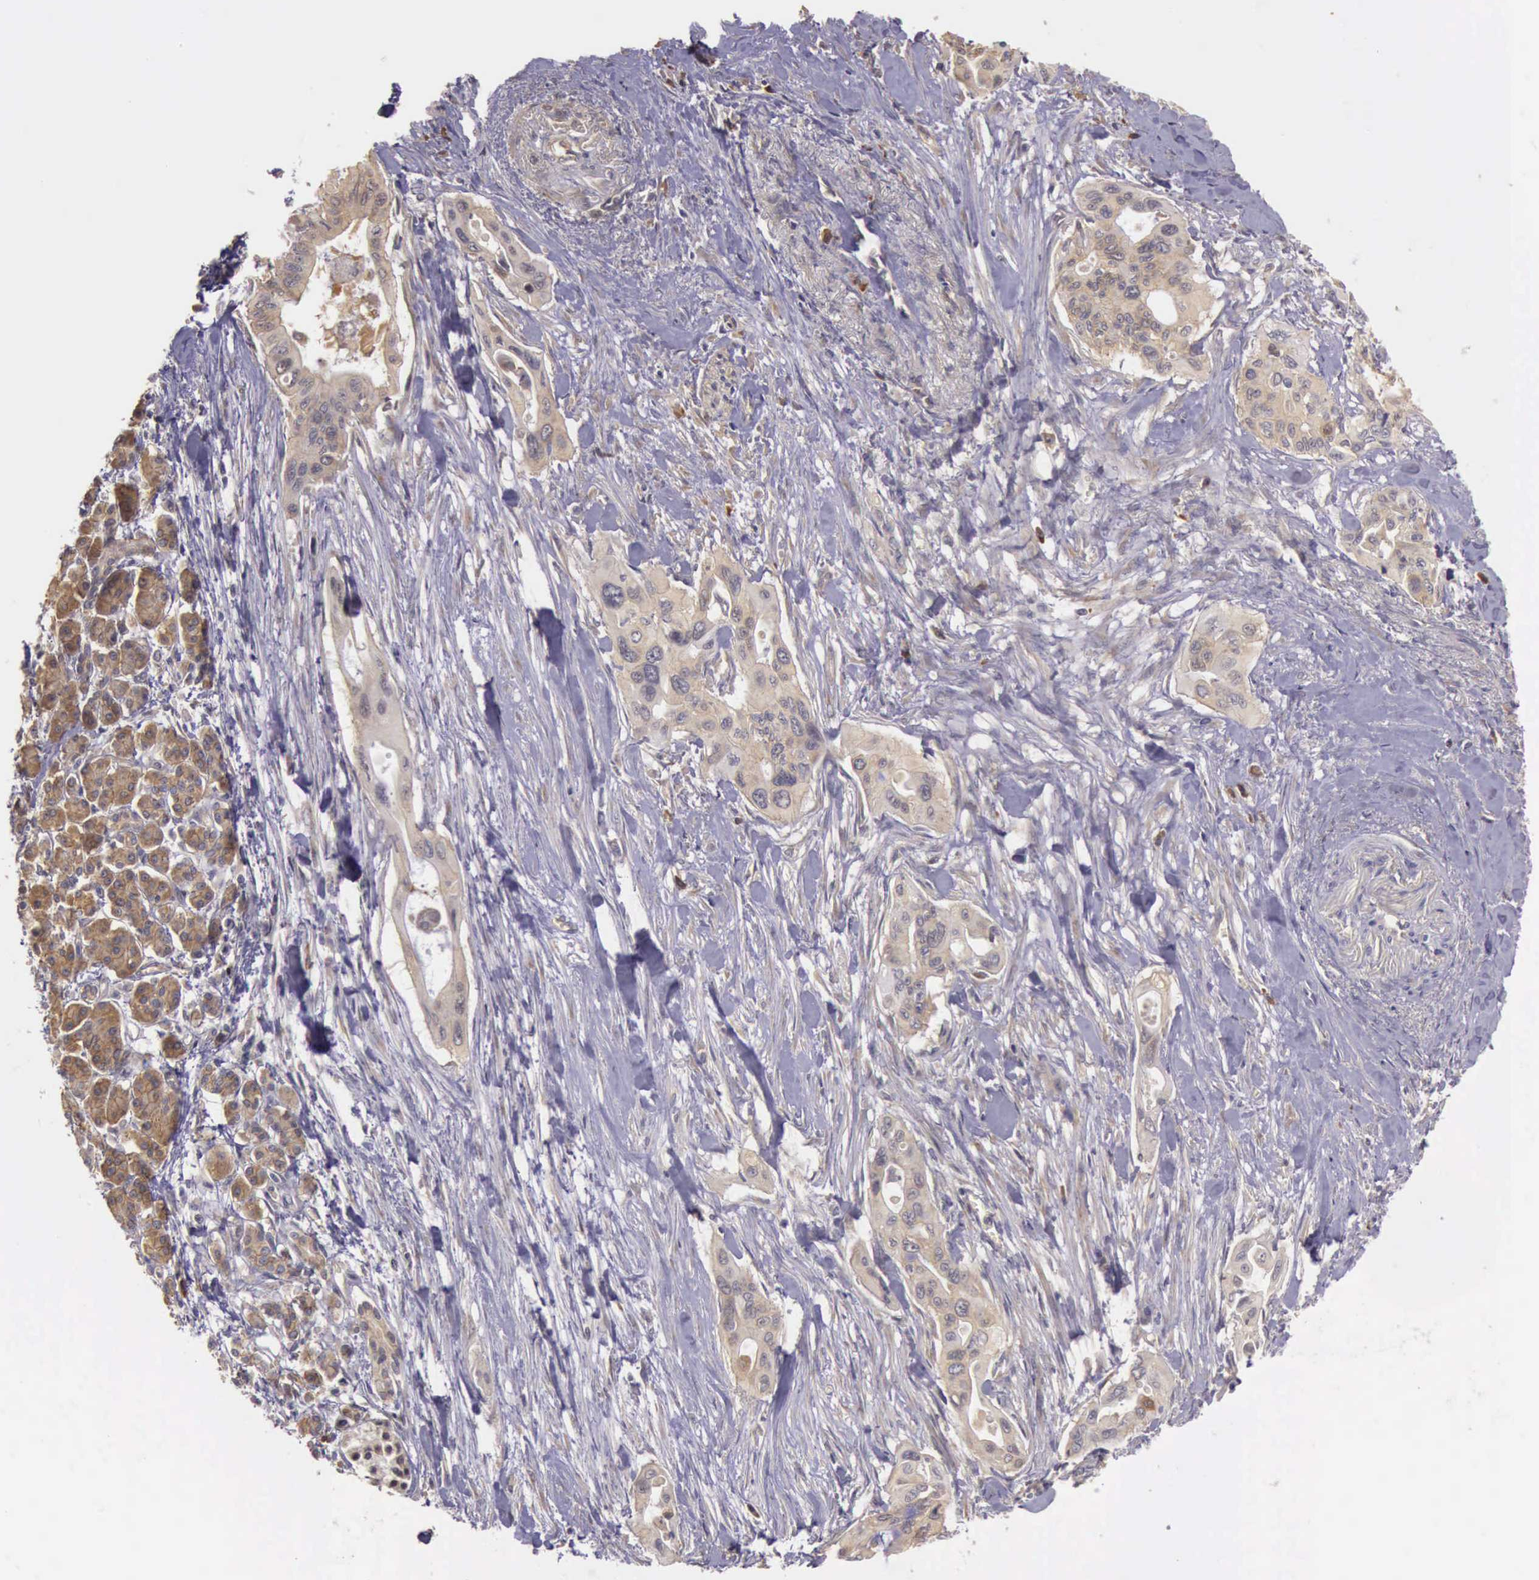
{"staining": {"intensity": "moderate", "quantity": ">75%", "location": "cytoplasmic/membranous"}, "tissue": "pancreatic cancer", "cell_type": "Tumor cells", "image_type": "cancer", "snomed": [{"axis": "morphology", "description": "Adenocarcinoma, NOS"}, {"axis": "topography", "description": "Pancreas"}], "caption": "Pancreatic adenocarcinoma stained with a brown dye displays moderate cytoplasmic/membranous positive staining in approximately >75% of tumor cells.", "gene": "EIF5", "patient": {"sex": "male", "age": 77}}